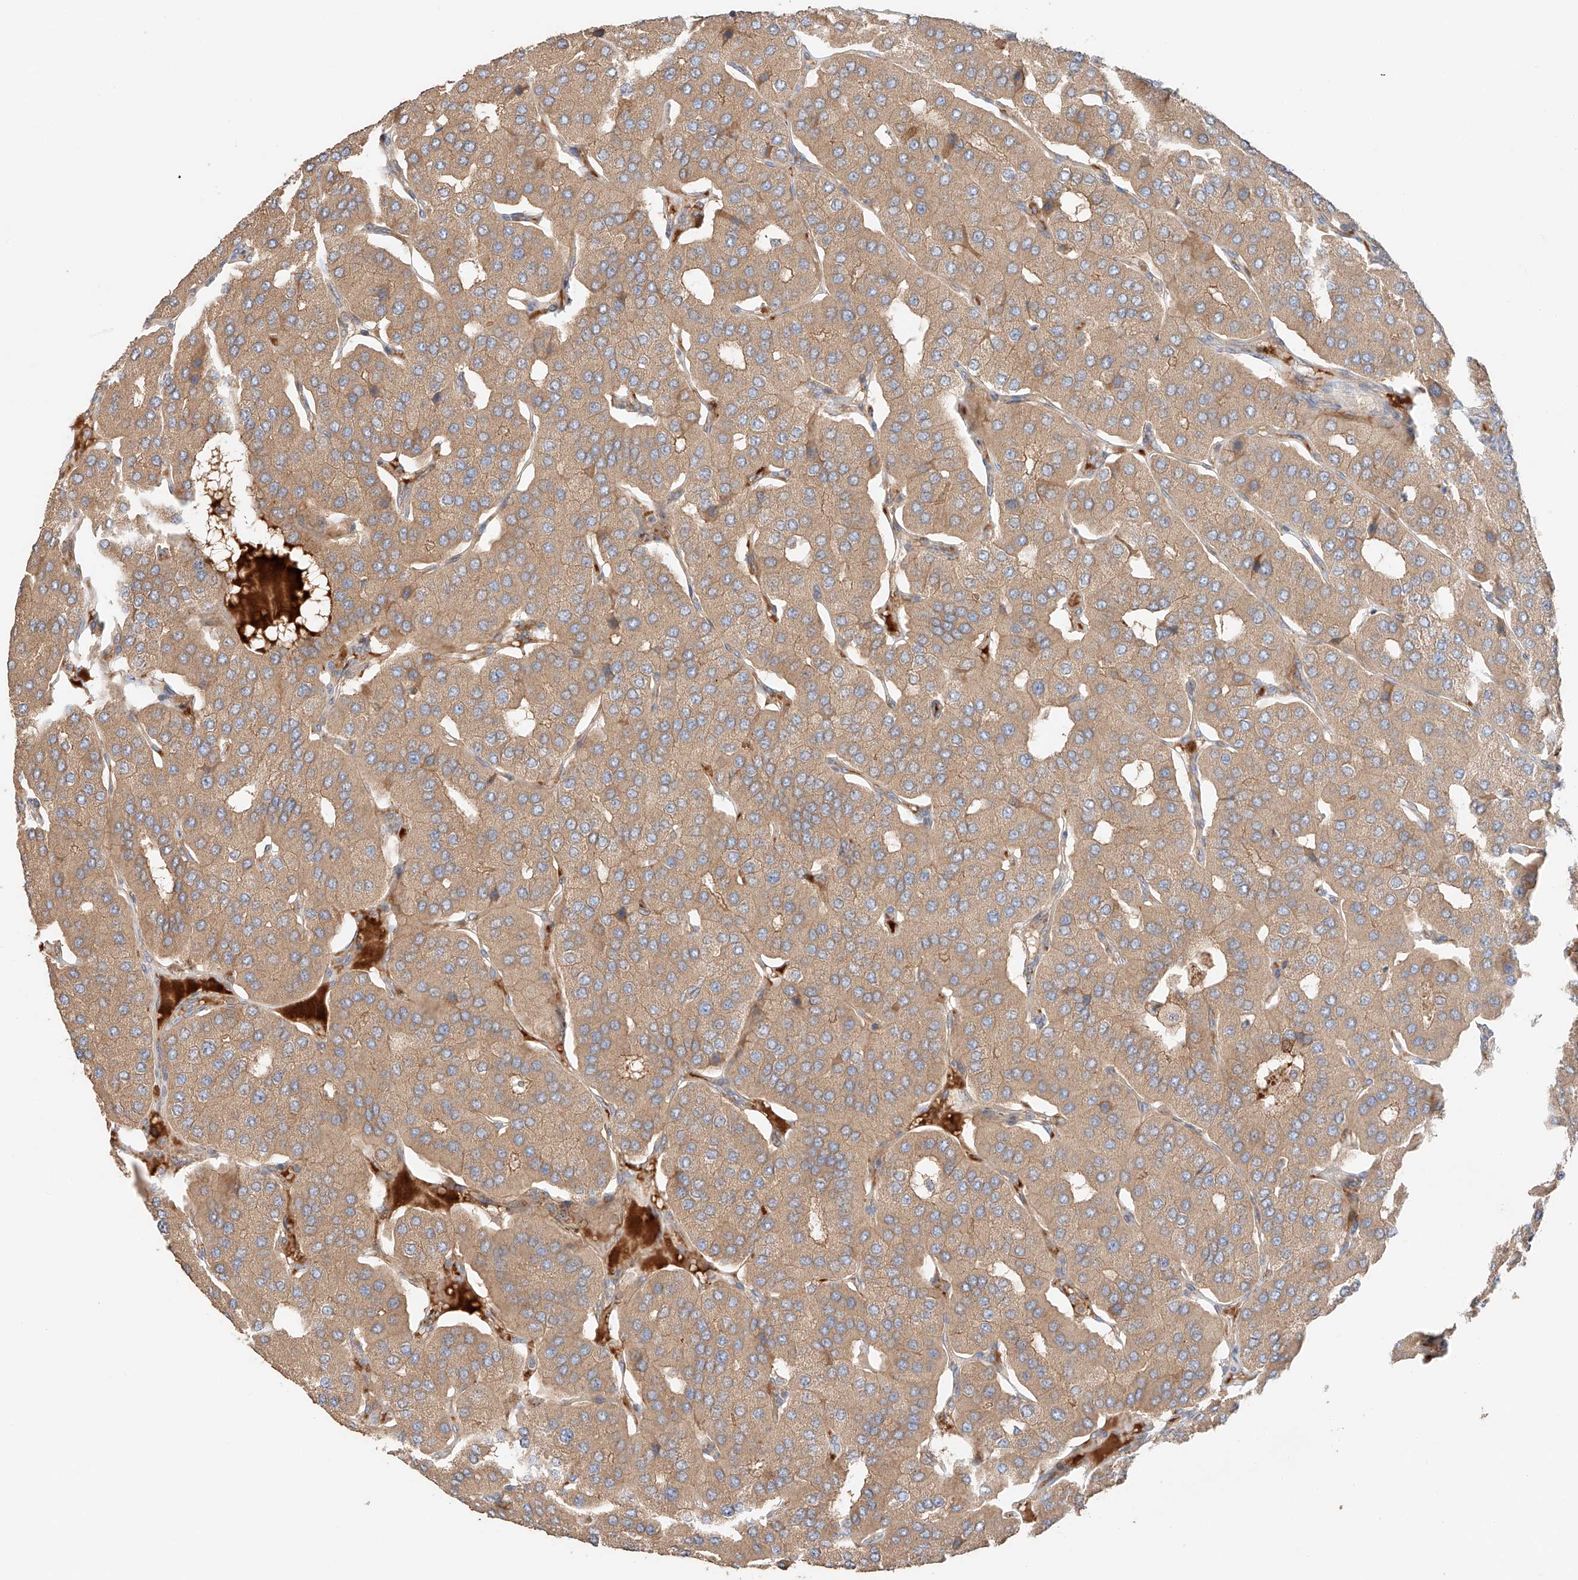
{"staining": {"intensity": "moderate", "quantity": ">75%", "location": "cytoplasmic/membranous"}, "tissue": "parathyroid gland", "cell_type": "Glandular cells", "image_type": "normal", "snomed": [{"axis": "morphology", "description": "Normal tissue, NOS"}, {"axis": "morphology", "description": "Adenoma, NOS"}, {"axis": "topography", "description": "Parathyroid gland"}], "caption": "Glandular cells display moderate cytoplasmic/membranous staining in about >75% of cells in benign parathyroid gland.", "gene": "XPNPEP1", "patient": {"sex": "female", "age": 86}}